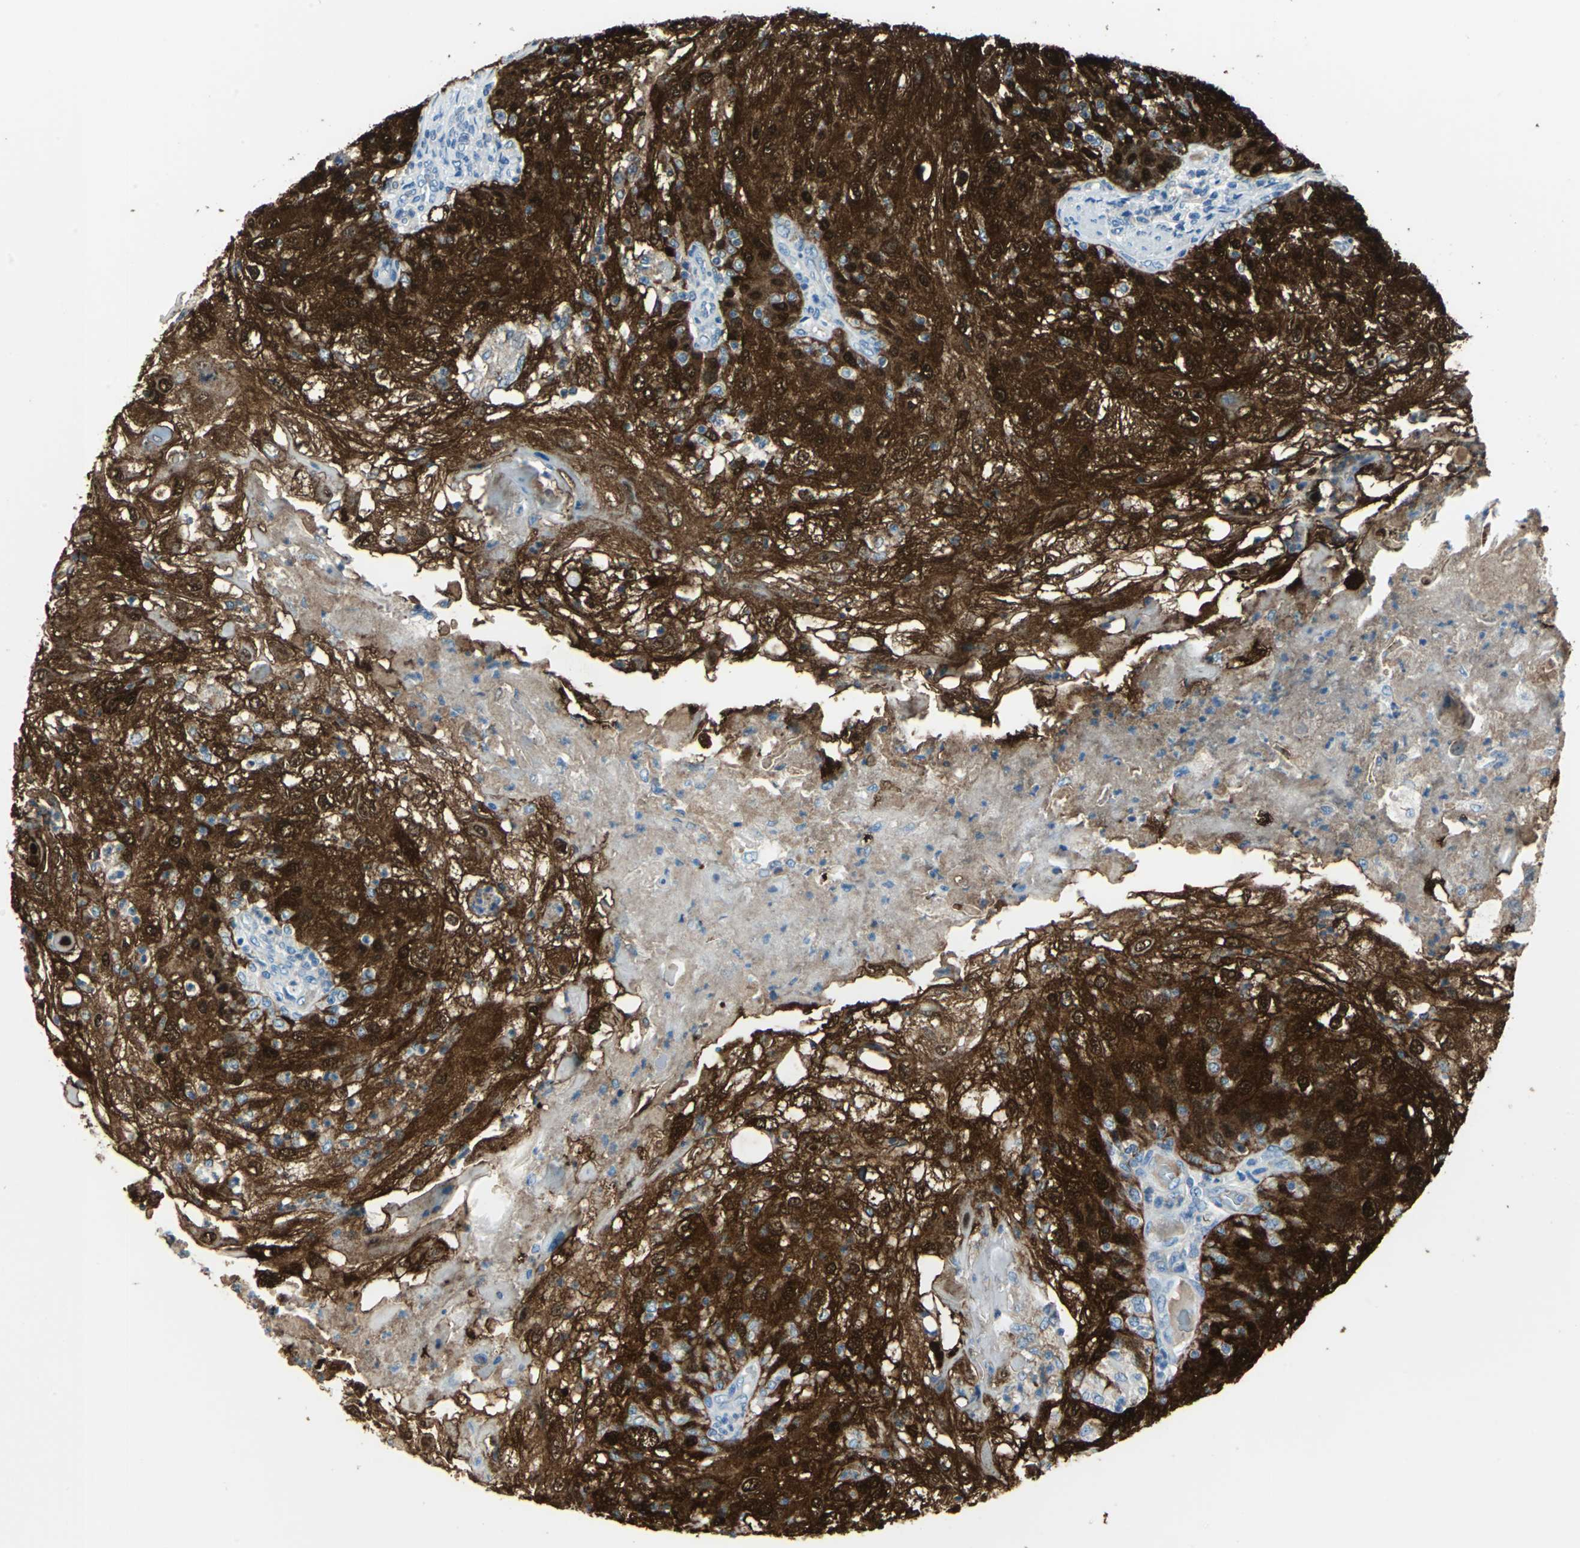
{"staining": {"intensity": "strong", "quantity": ">75%", "location": "cytoplasmic/membranous,nuclear"}, "tissue": "skin cancer", "cell_type": "Tumor cells", "image_type": "cancer", "snomed": [{"axis": "morphology", "description": "Normal tissue, NOS"}, {"axis": "morphology", "description": "Squamous cell carcinoma, NOS"}, {"axis": "topography", "description": "Skin"}], "caption": "The histopathology image exhibits a brown stain indicating the presence of a protein in the cytoplasmic/membranous and nuclear of tumor cells in squamous cell carcinoma (skin). The staining is performed using DAB brown chromogen to label protein expression. The nuclei are counter-stained blue using hematoxylin.", "gene": "SFN", "patient": {"sex": "female", "age": 83}}